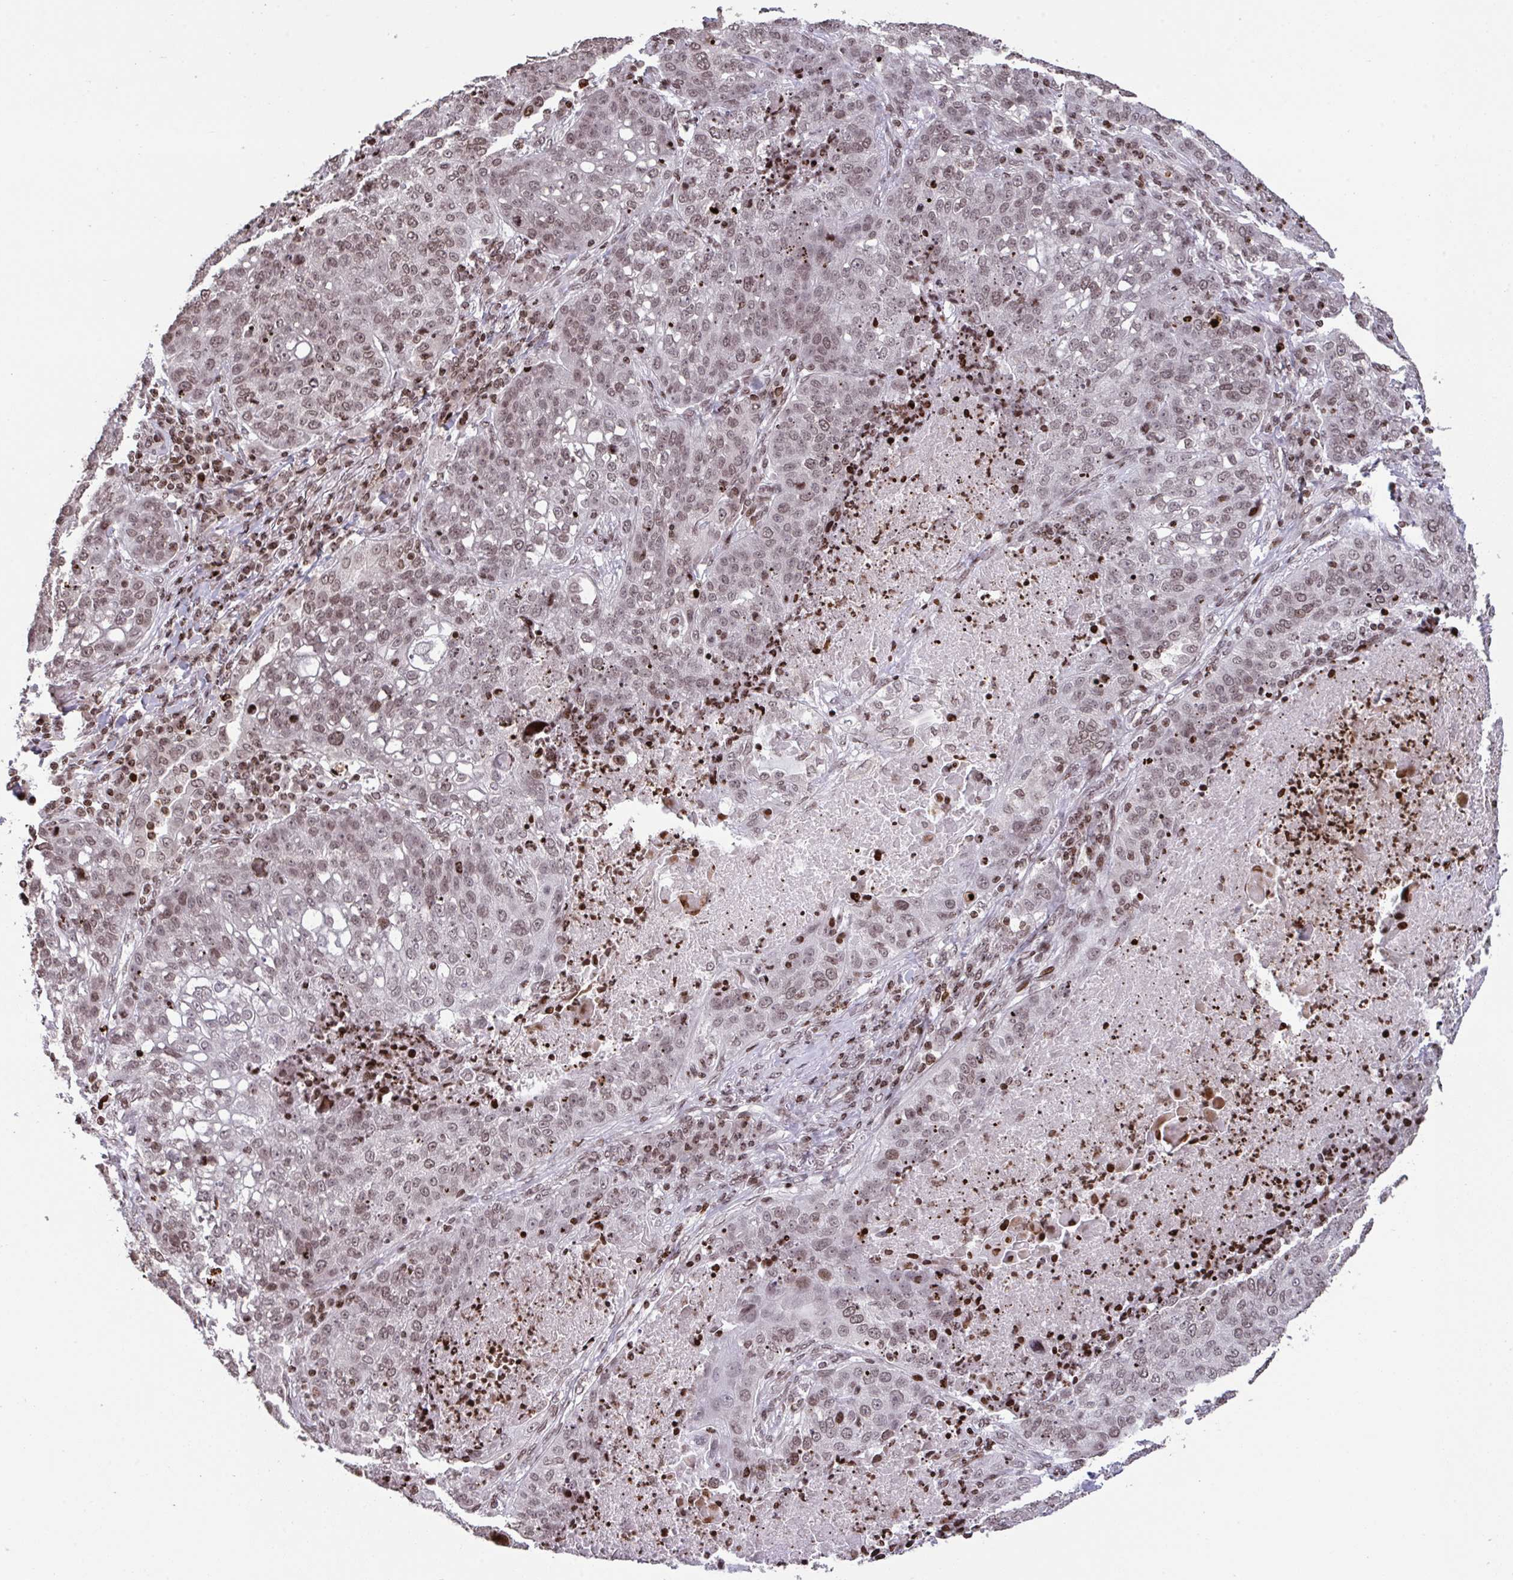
{"staining": {"intensity": "weak", "quantity": ">75%", "location": "nuclear"}, "tissue": "lung cancer", "cell_type": "Tumor cells", "image_type": "cancer", "snomed": [{"axis": "morphology", "description": "Squamous cell carcinoma, NOS"}, {"axis": "topography", "description": "Lung"}], "caption": "There is low levels of weak nuclear staining in tumor cells of lung cancer, as demonstrated by immunohistochemical staining (brown color).", "gene": "NIP7", "patient": {"sex": "male", "age": 63}}